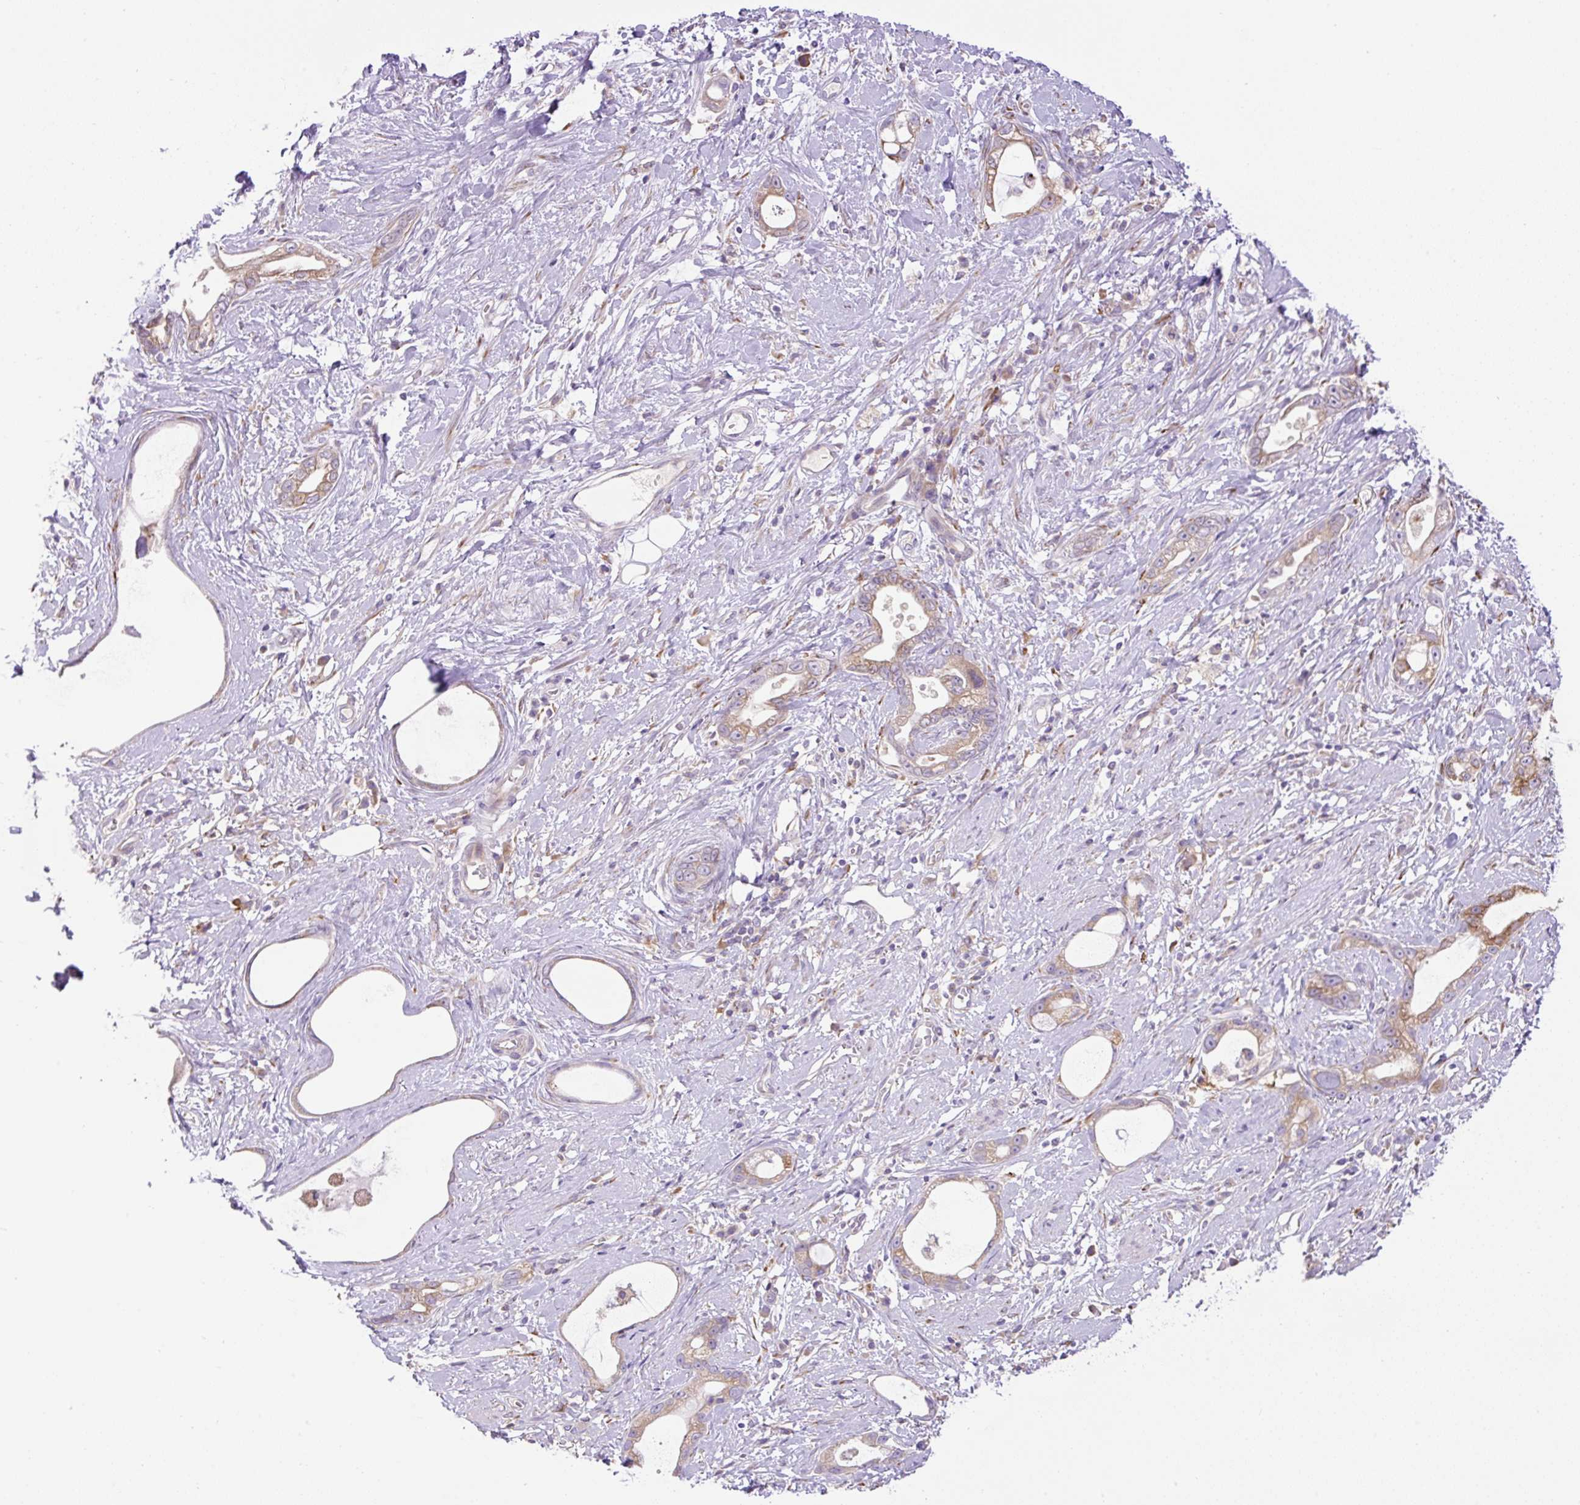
{"staining": {"intensity": "moderate", "quantity": ">75%", "location": "cytoplasmic/membranous"}, "tissue": "stomach cancer", "cell_type": "Tumor cells", "image_type": "cancer", "snomed": [{"axis": "morphology", "description": "Adenocarcinoma, NOS"}, {"axis": "topography", "description": "Stomach"}], "caption": "Stomach cancer was stained to show a protein in brown. There is medium levels of moderate cytoplasmic/membranous staining in approximately >75% of tumor cells.", "gene": "POFUT1", "patient": {"sex": "male", "age": 55}}